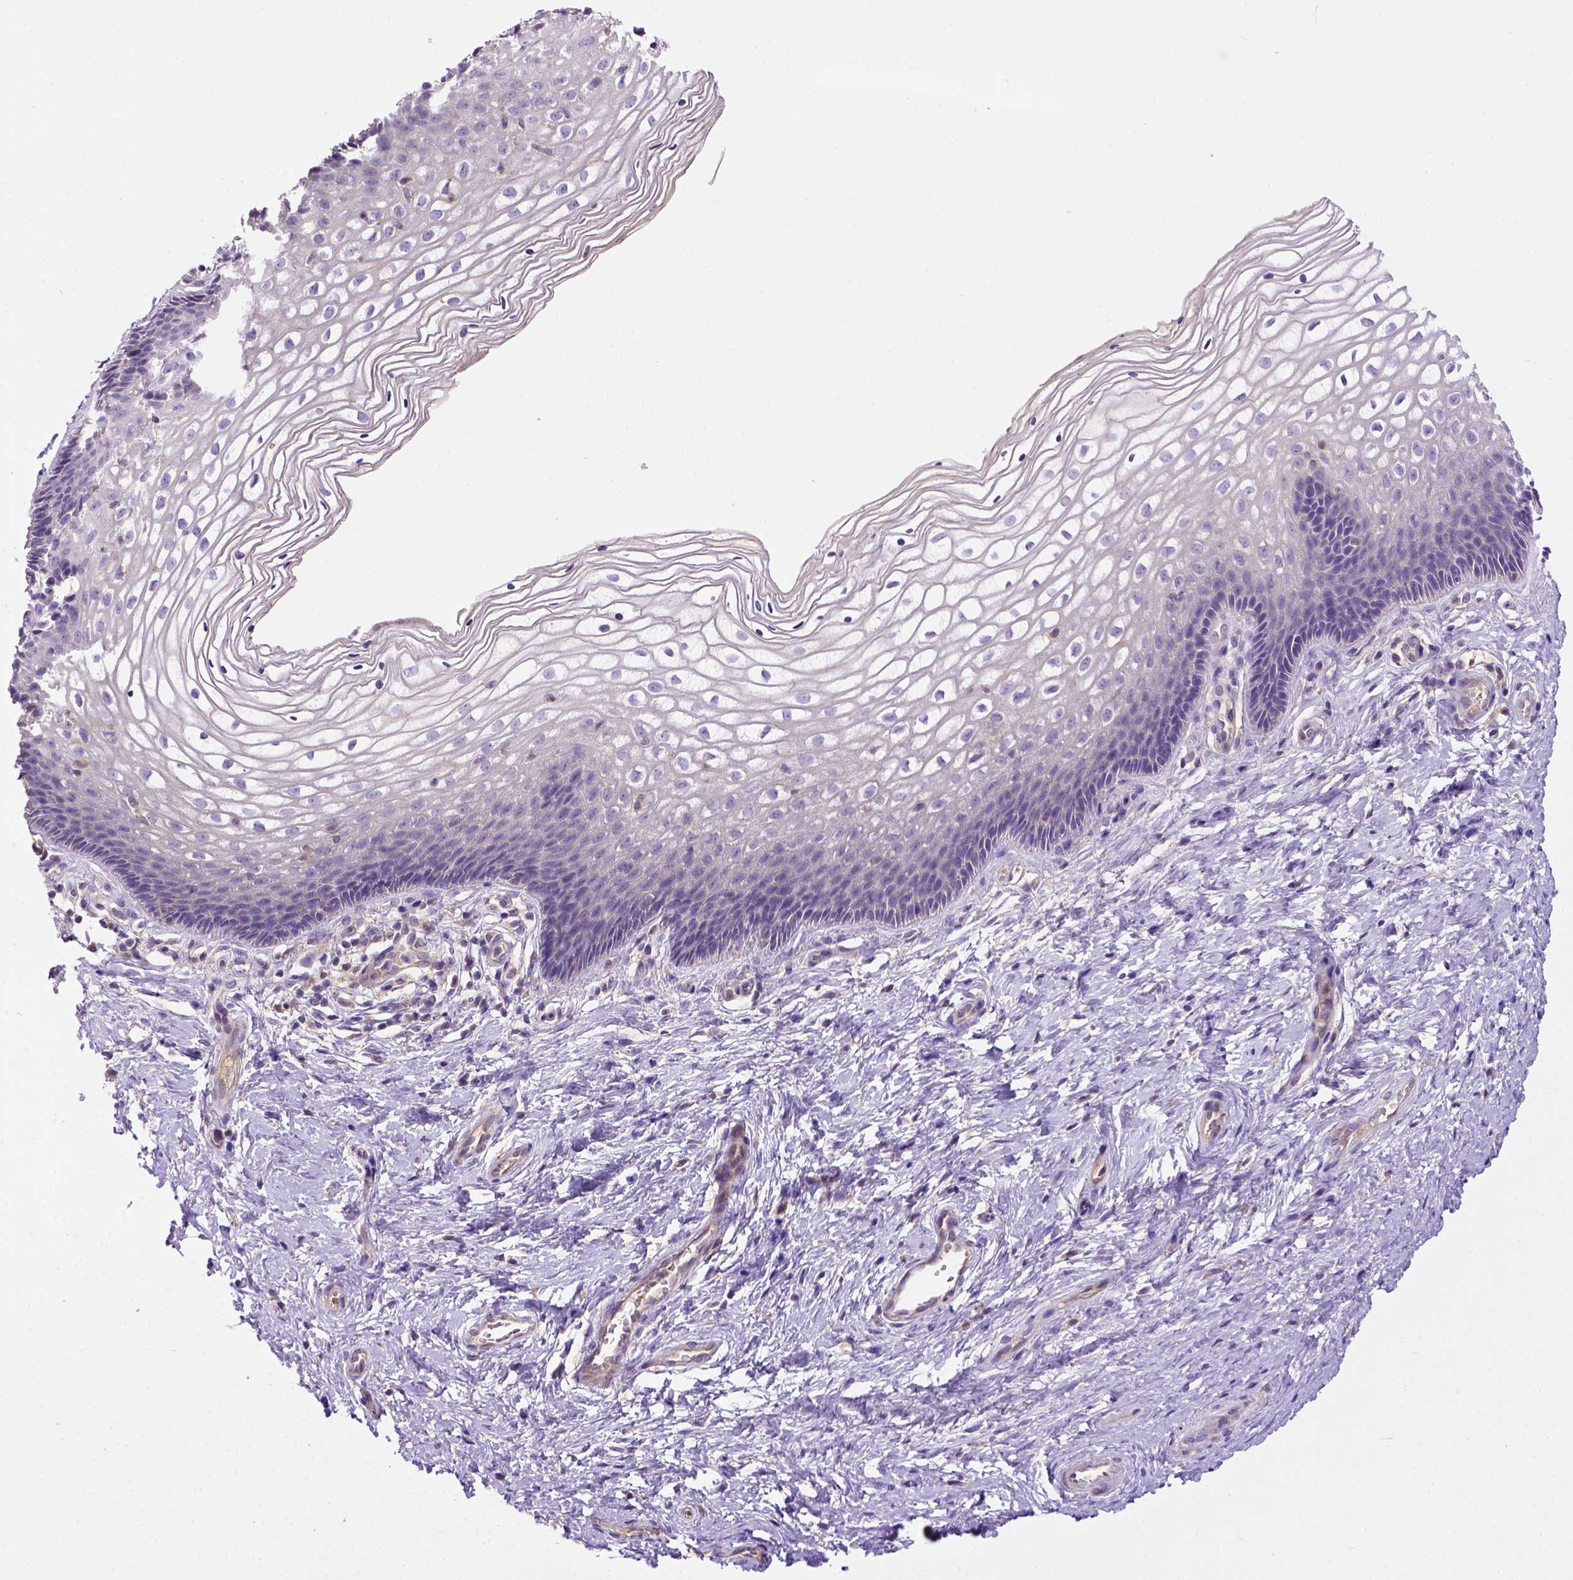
{"staining": {"intensity": "negative", "quantity": "none", "location": "none"}, "tissue": "cervix", "cell_type": "Glandular cells", "image_type": "normal", "snomed": [{"axis": "morphology", "description": "Normal tissue, NOS"}, {"axis": "topography", "description": "Cervix"}], "caption": "Human cervix stained for a protein using immunohistochemistry reveals no expression in glandular cells.", "gene": "DEPDC1B", "patient": {"sex": "female", "age": 34}}